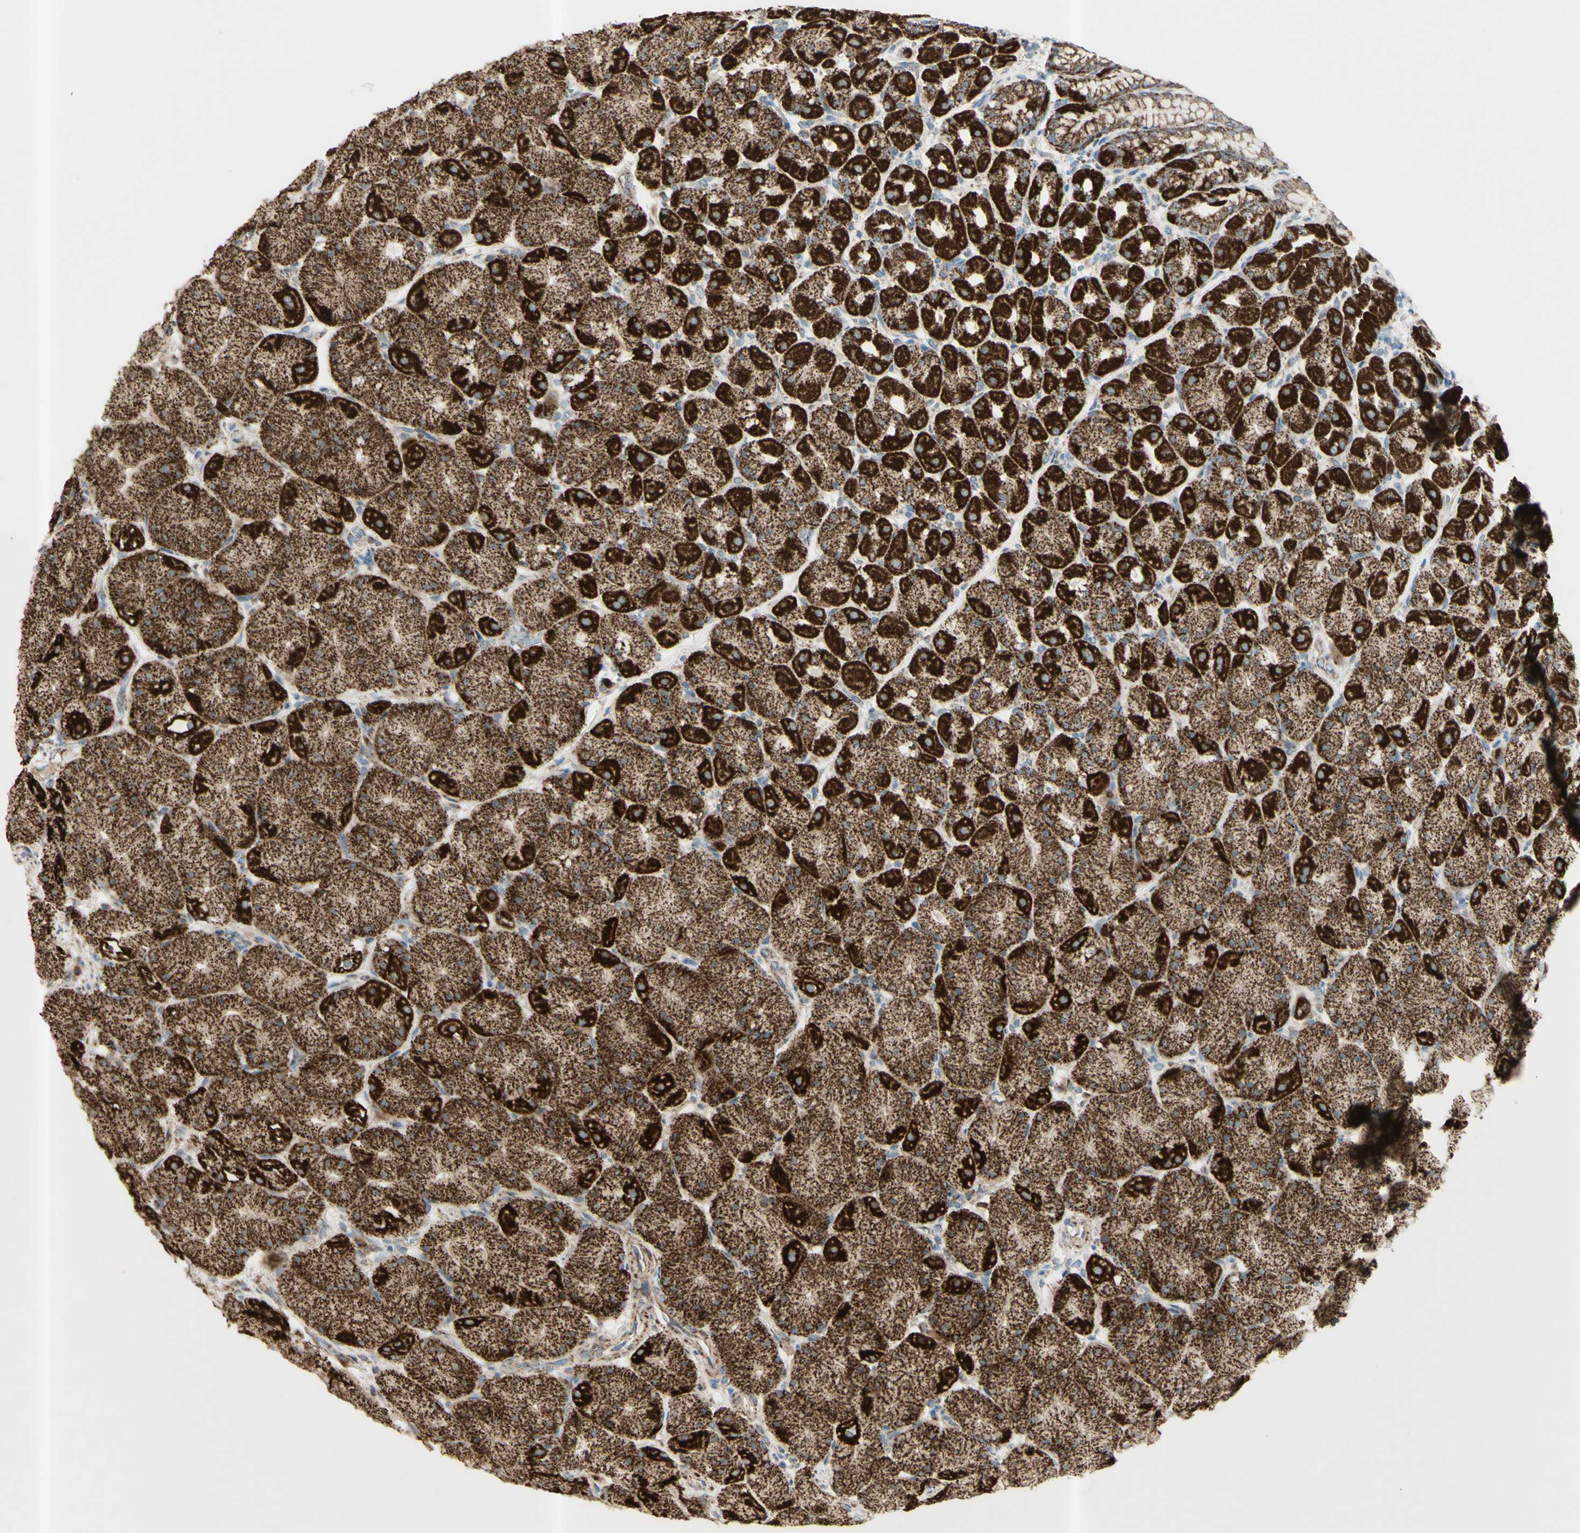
{"staining": {"intensity": "strong", "quantity": ">75%", "location": "cytoplasmic/membranous"}, "tissue": "stomach", "cell_type": "Glandular cells", "image_type": "normal", "snomed": [{"axis": "morphology", "description": "Normal tissue, NOS"}, {"axis": "topography", "description": "Stomach, upper"}], "caption": "This photomicrograph displays normal stomach stained with immunohistochemistry to label a protein in brown. The cytoplasmic/membranous of glandular cells show strong positivity for the protein. Nuclei are counter-stained blue.", "gene": "RHOT1", "patient": {"sex": "female", "age": 56}}